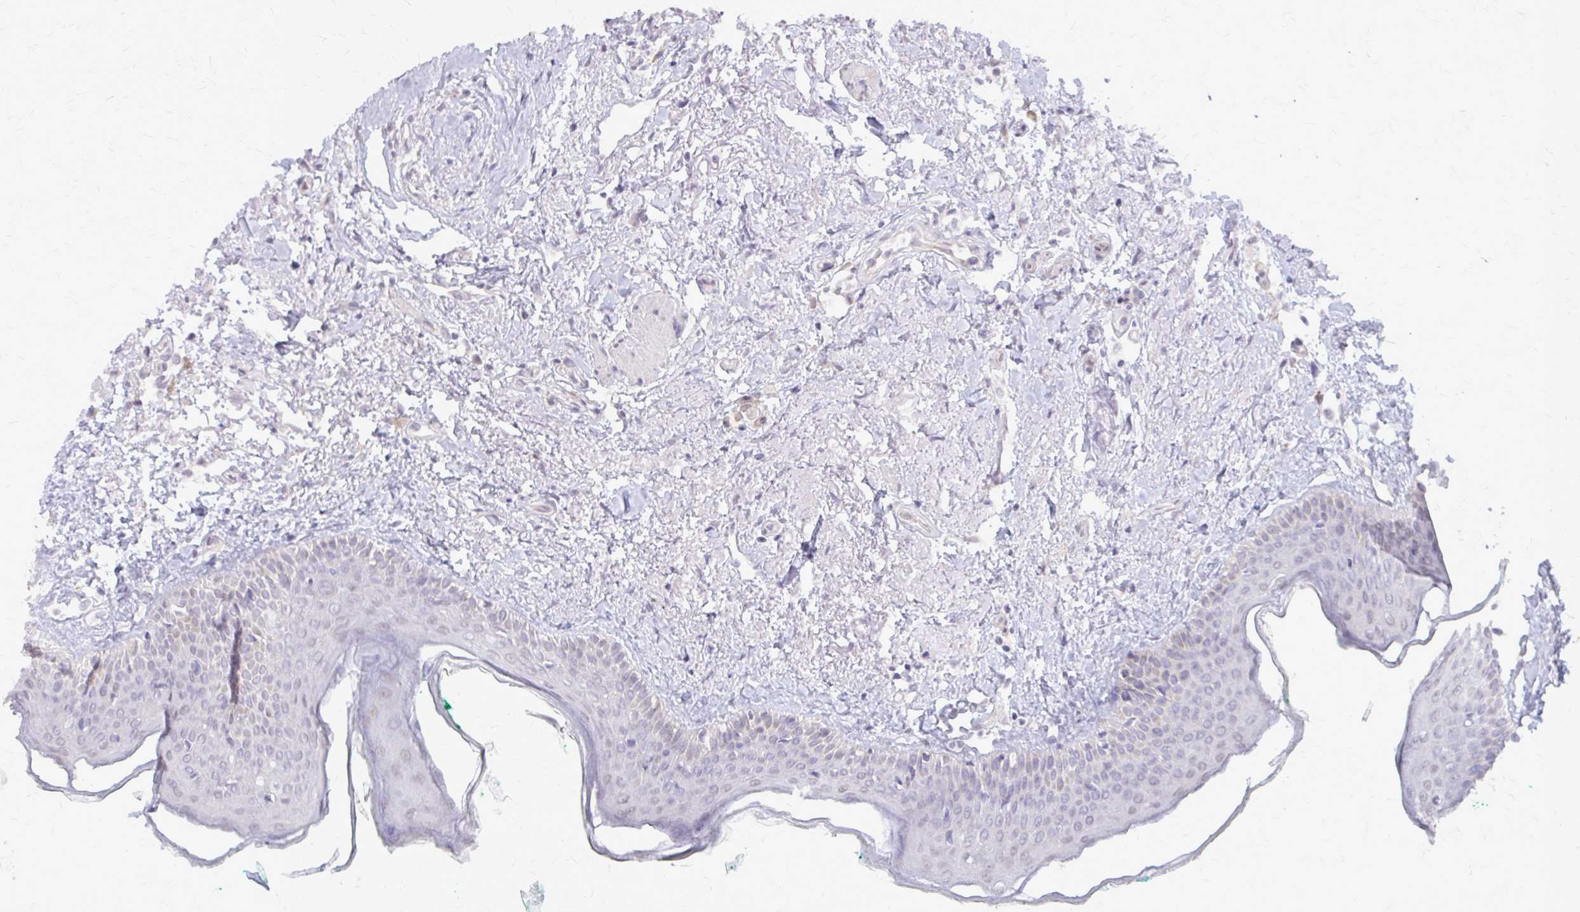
{"staining": {"intensity": "negative", "quantity": "none", "location": "none"}, "tissue": "oral mucosa", "cell_type": "Squamous epithelial cells", "image_type": "normal", "snomed": [{"axis": "morphology", "description": "Normal tissue, NOS"}, {"axis": "topography", "description": "Oral tissue"}], "caption": "High power microscopy micrograph of an immunohistochemistry (IHC) photomicrograph of unremarkable oral mucosa, revealing no significant expression in squamous epithelial cells. Brightfield microscopy of immunohistochemistry (IHC) stained with DAB (3,3'-diaminobenzidine) (brown) and hematoxylin (blue), captured at high magnification.", "gene": "PLCB1", "patient": {"sex": "female", "age": 70}}